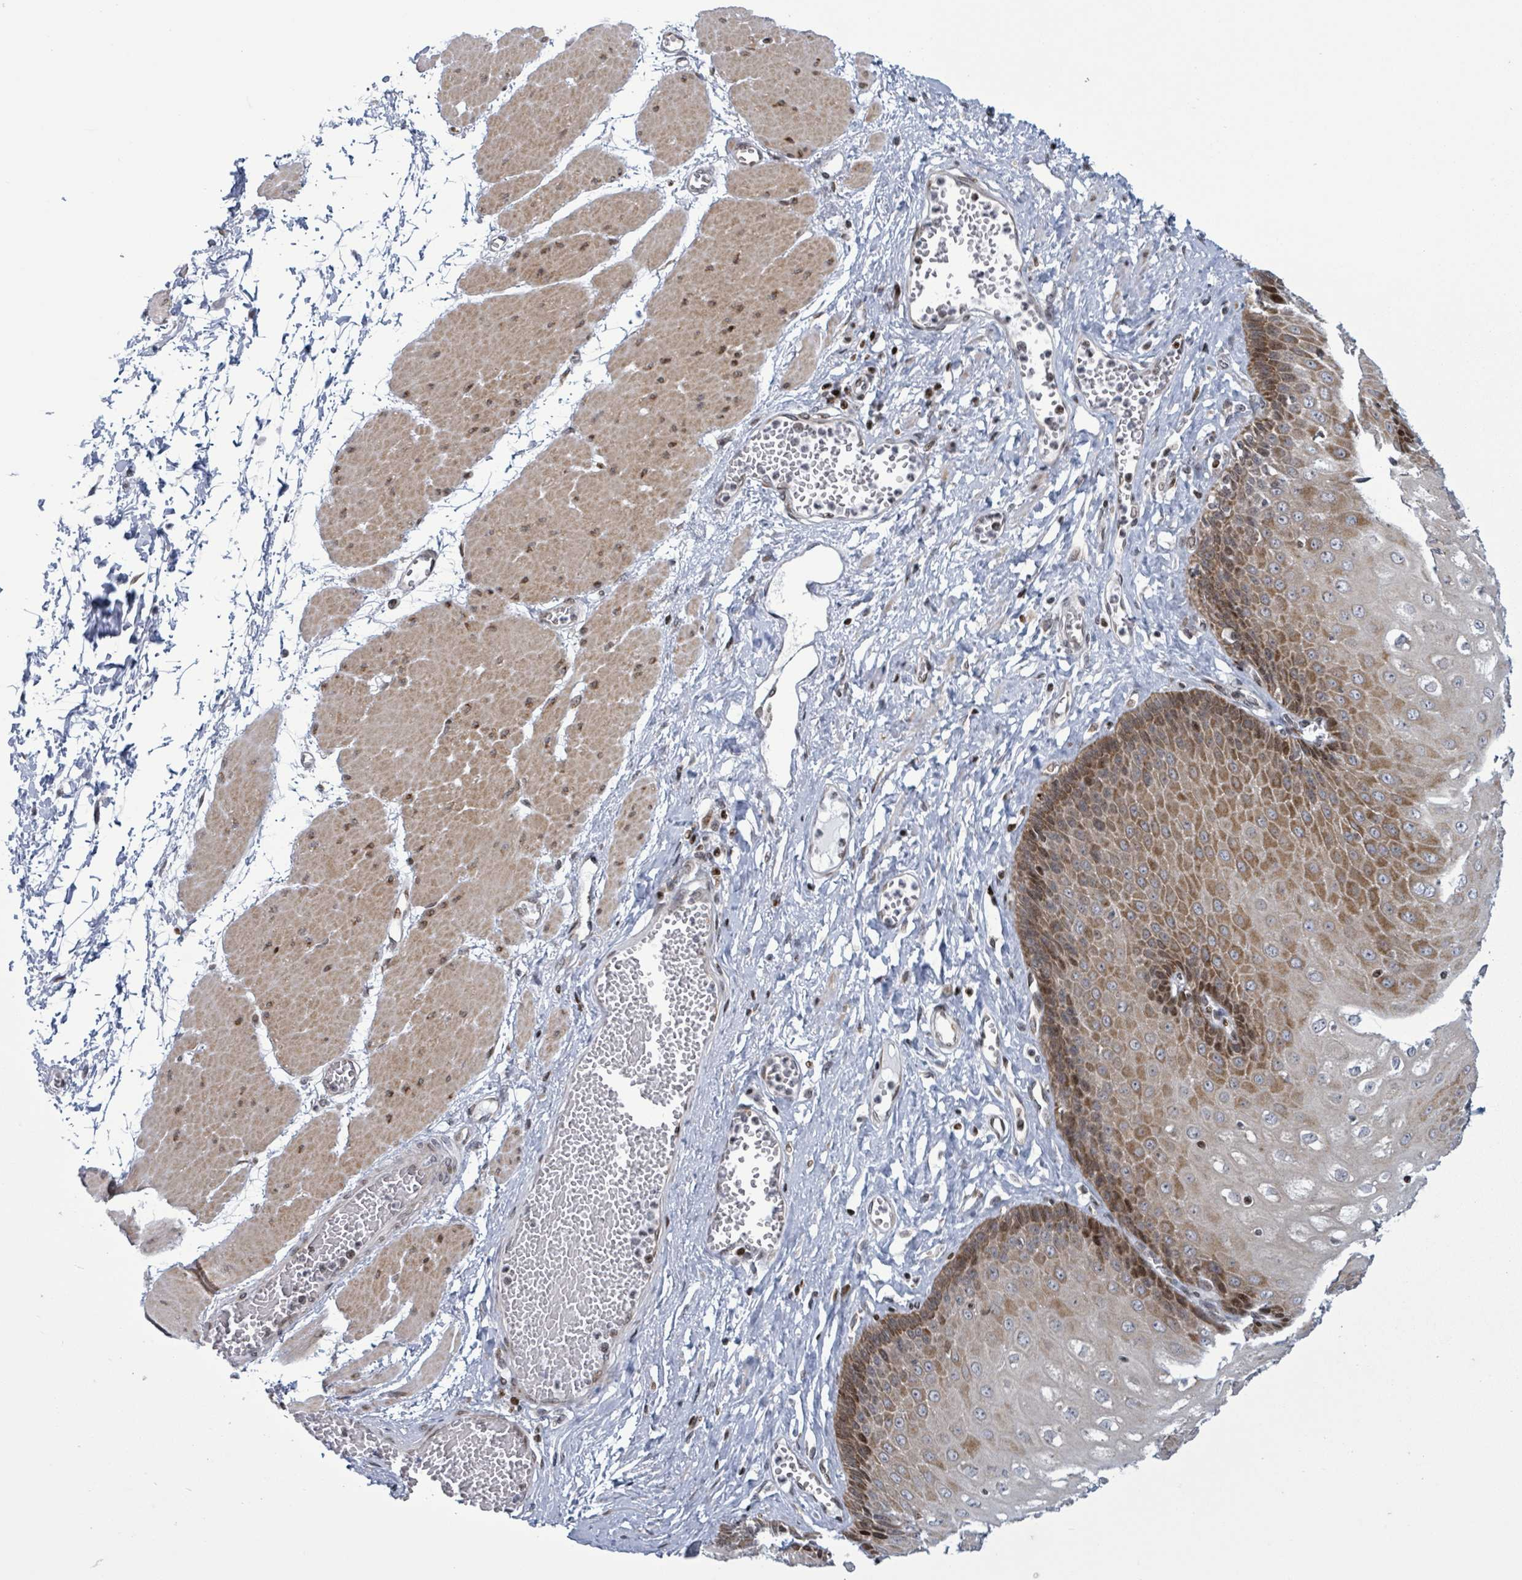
{"staining": {"intensity": "moderate", "quantity": ">75%", "location": "cytoplasmic/membranous,nuclear"}, "tissue": "esophagus", "cell_type": "Squamous epithelial cells", "image_type": "normal", "snomed": [{"axis": "morphology", "description": "Normal tissue, NOS"}, {"axis": "topography", "description": "Esophagus"}], "caption": "A medium amount of moderate cytoplasmic/membranous,nuclear staining is appreciated in approximately >75% of squamous epithelial cells in normal esophagus. (brown staining indicates protein expression, while blue staining denotes nuclei).", "gene": "FNDC4", "patient": {"sex": "male", "age": 60}}